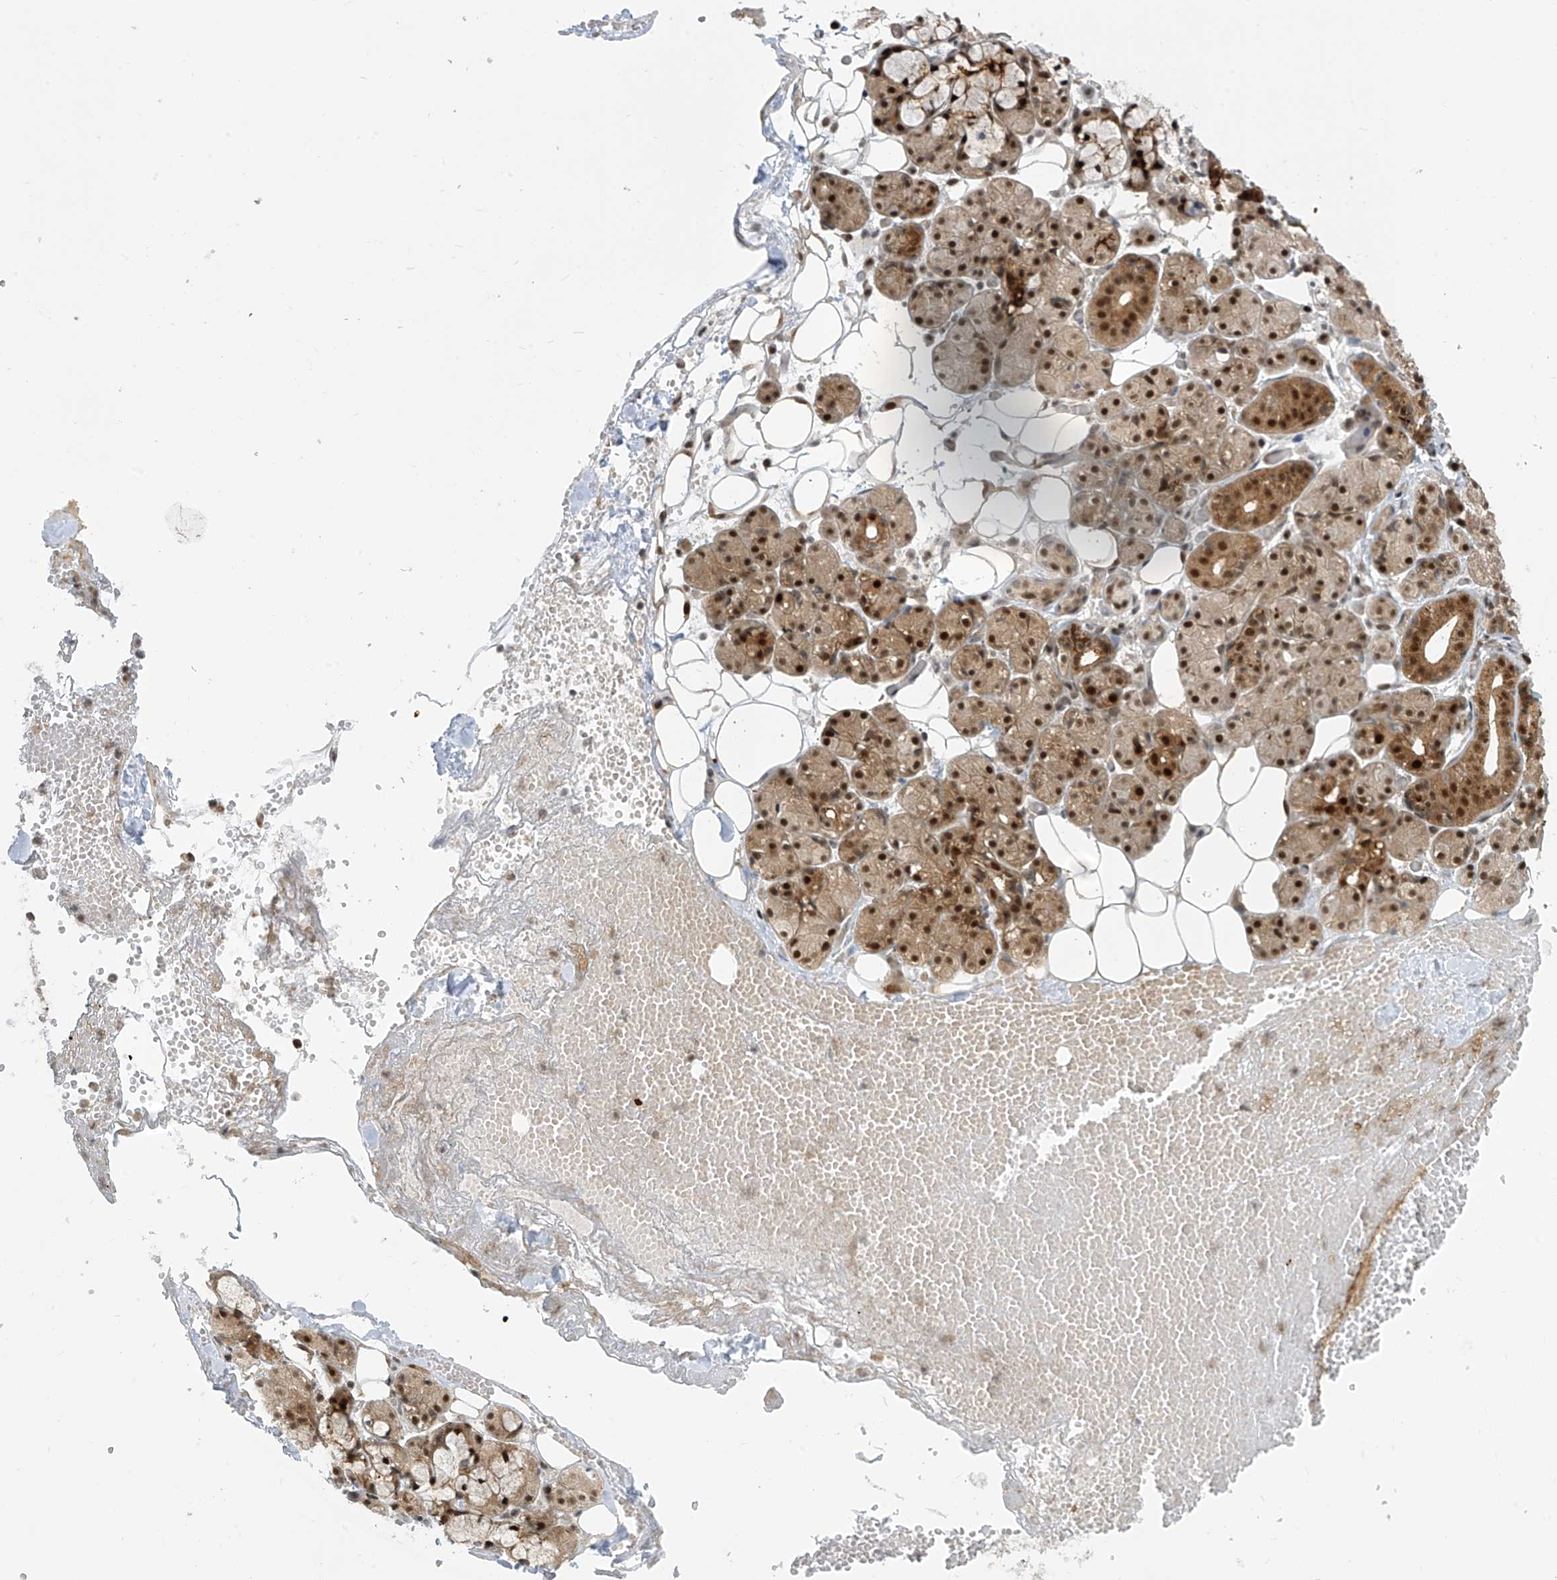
{"staining": {"intensity": "strong", "quantity": ">75%", "location": "cytoplasmic/membranous,nuclear"}, "tissue": "salivary gland", "cell_type": "Glandular cells", "image_type": "normal", "snomed": [{"axis": "morphology", "description": "Normal tissue, NOS"}, {"axis": "topography", "description": "Salivary gland"}], "caption": "Unremarkable salivary gland reveals strong cytoplasmic/membranous,nuclear staining in about >75% of glandular cells, visualized by immunohistochemistry. The staining was performed using DAB to visualize the protein expression in brown, while the nuclei were stained in blue with hematoxylin (Magnification: 20x).", "gene": "LAGE3", "patient": {"sex": "male", "age": 63}}